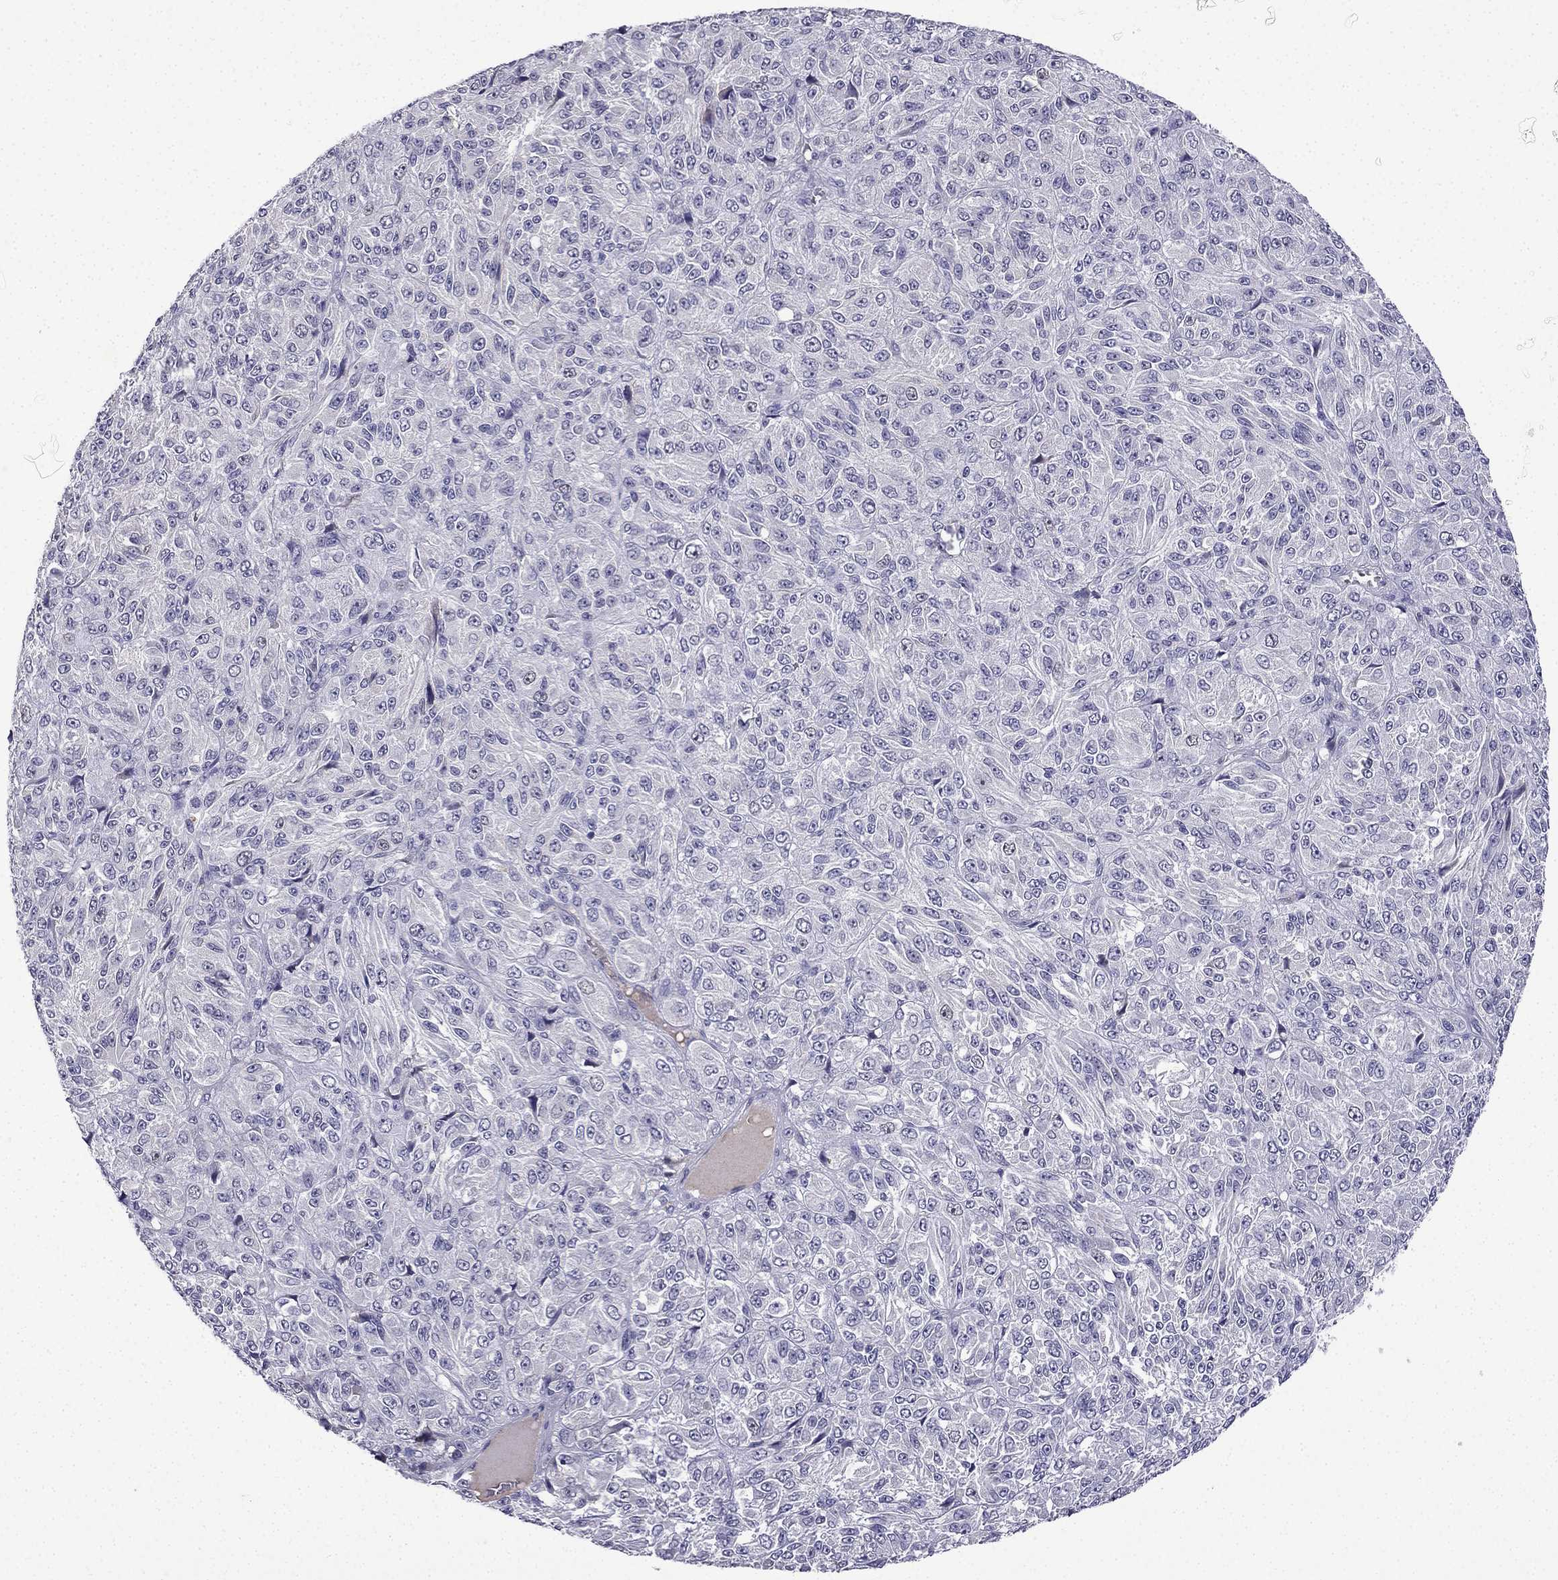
{"staining": {"intensity": "negative", "quantity": "none", "location": "none"}, "tissue": "melanoma", "cell_type": "Tumor cells", "image_type": "cancer", "snomed": [{"axis": "morphology", "description": "Malignant melanoma, Metastatic site"}, {"axis": "topography", "description": "Brain"}], "caption": "The immunohistochemistry (IHC) histopathology image has no significant staining in tumor cells of melanoma tissue.", "gene": "UHRF1", "patient": {"sex": "female", "age": 56}}